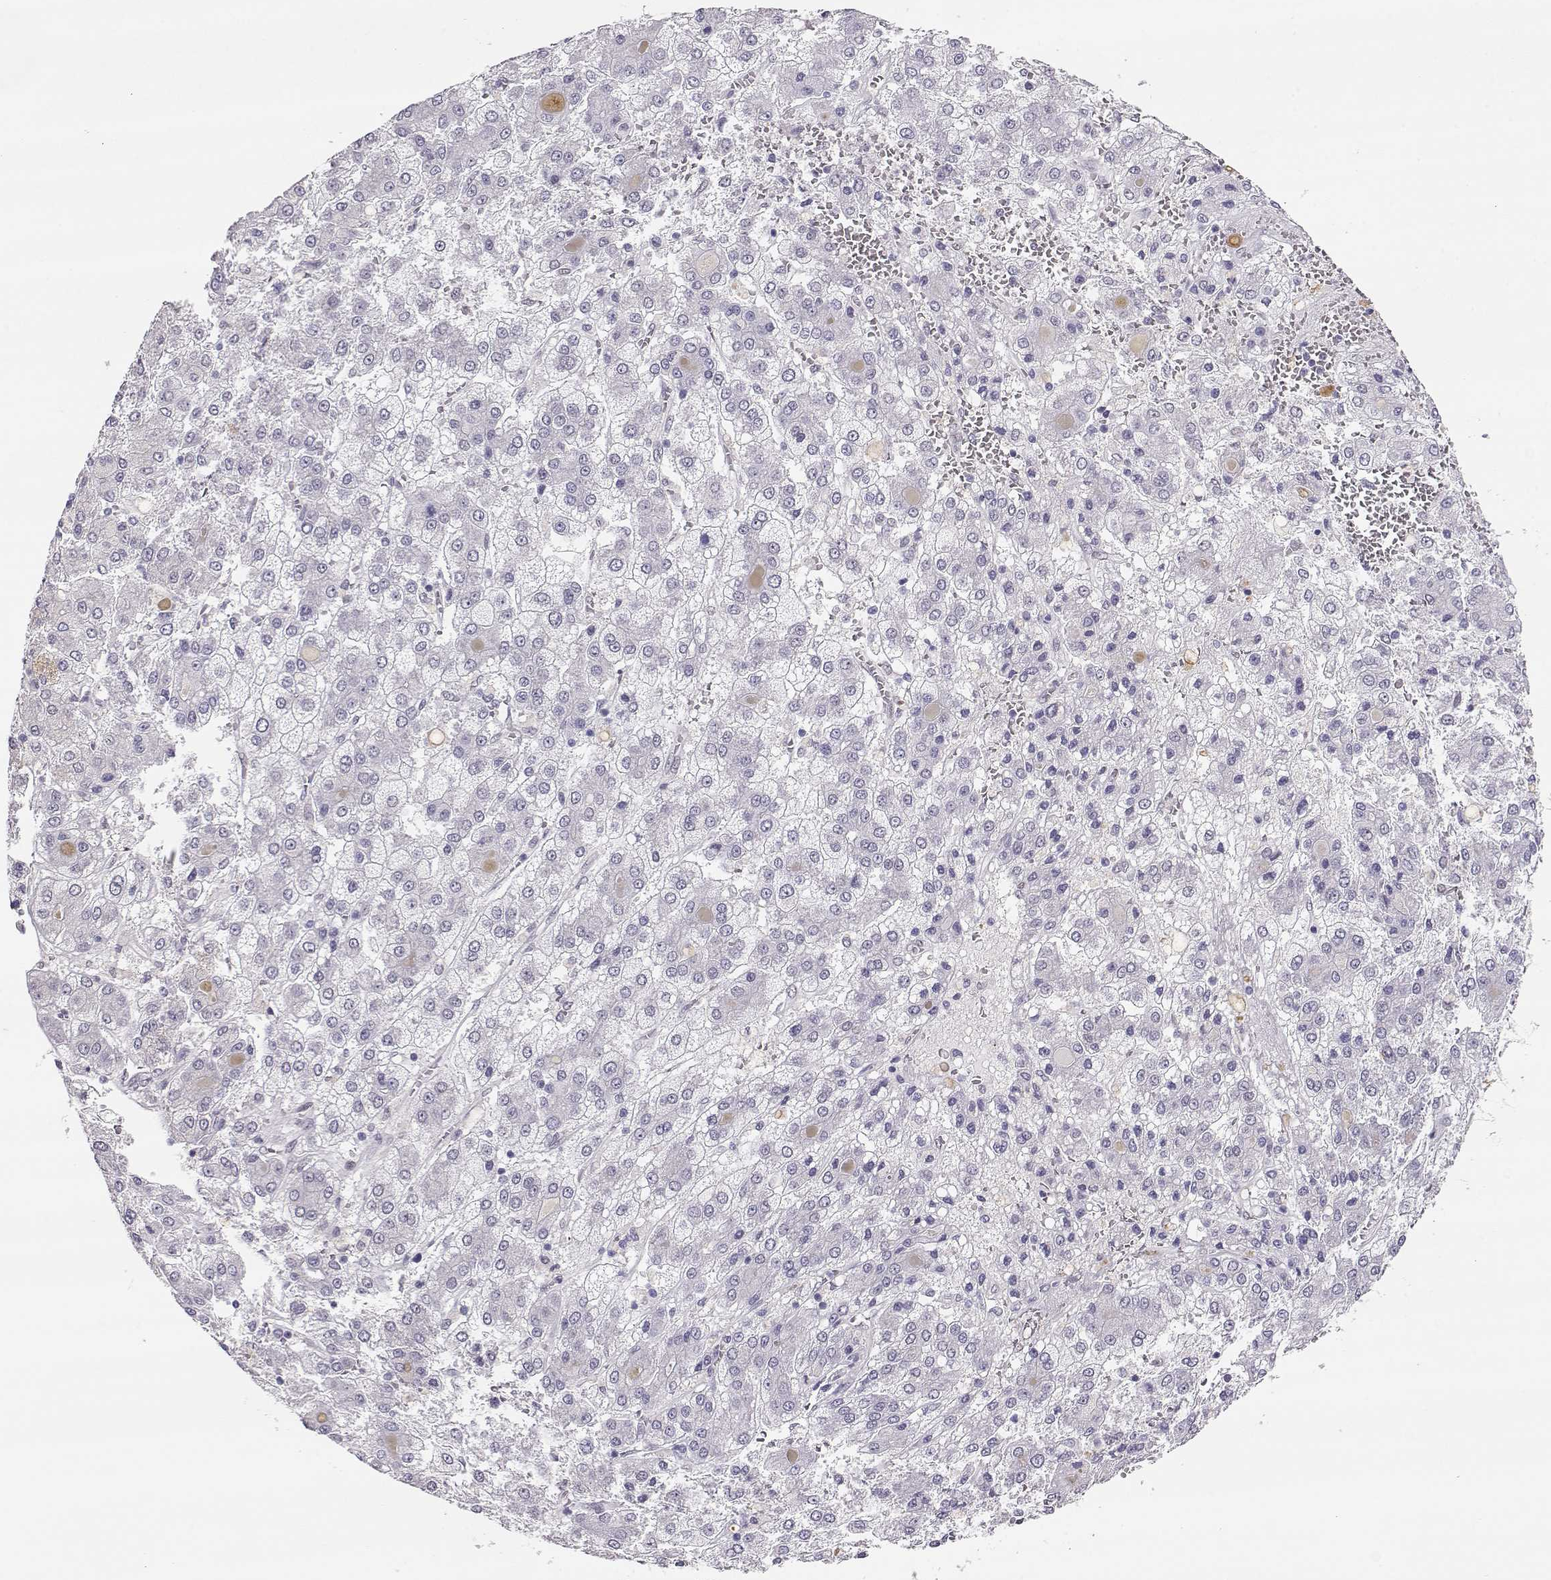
{"staining": {"intensity": "negative", "quantity": "none", "location": "none"}, "tissue": "liver cancer", "cell_type": "Tumor cells", "image_type": "cancer", "snomed": [{"axis": "morphology", "description": "Carcinoma, Hepatocellular, NOS"}, {"axis": "topography", "description": "Liver"}], "caption": "Immunohistochemical staining of human liver cancer exhibits no significant expression in tumor cells.", "gene": "POLI", "patient": {"sex": "male", "age": 73}}